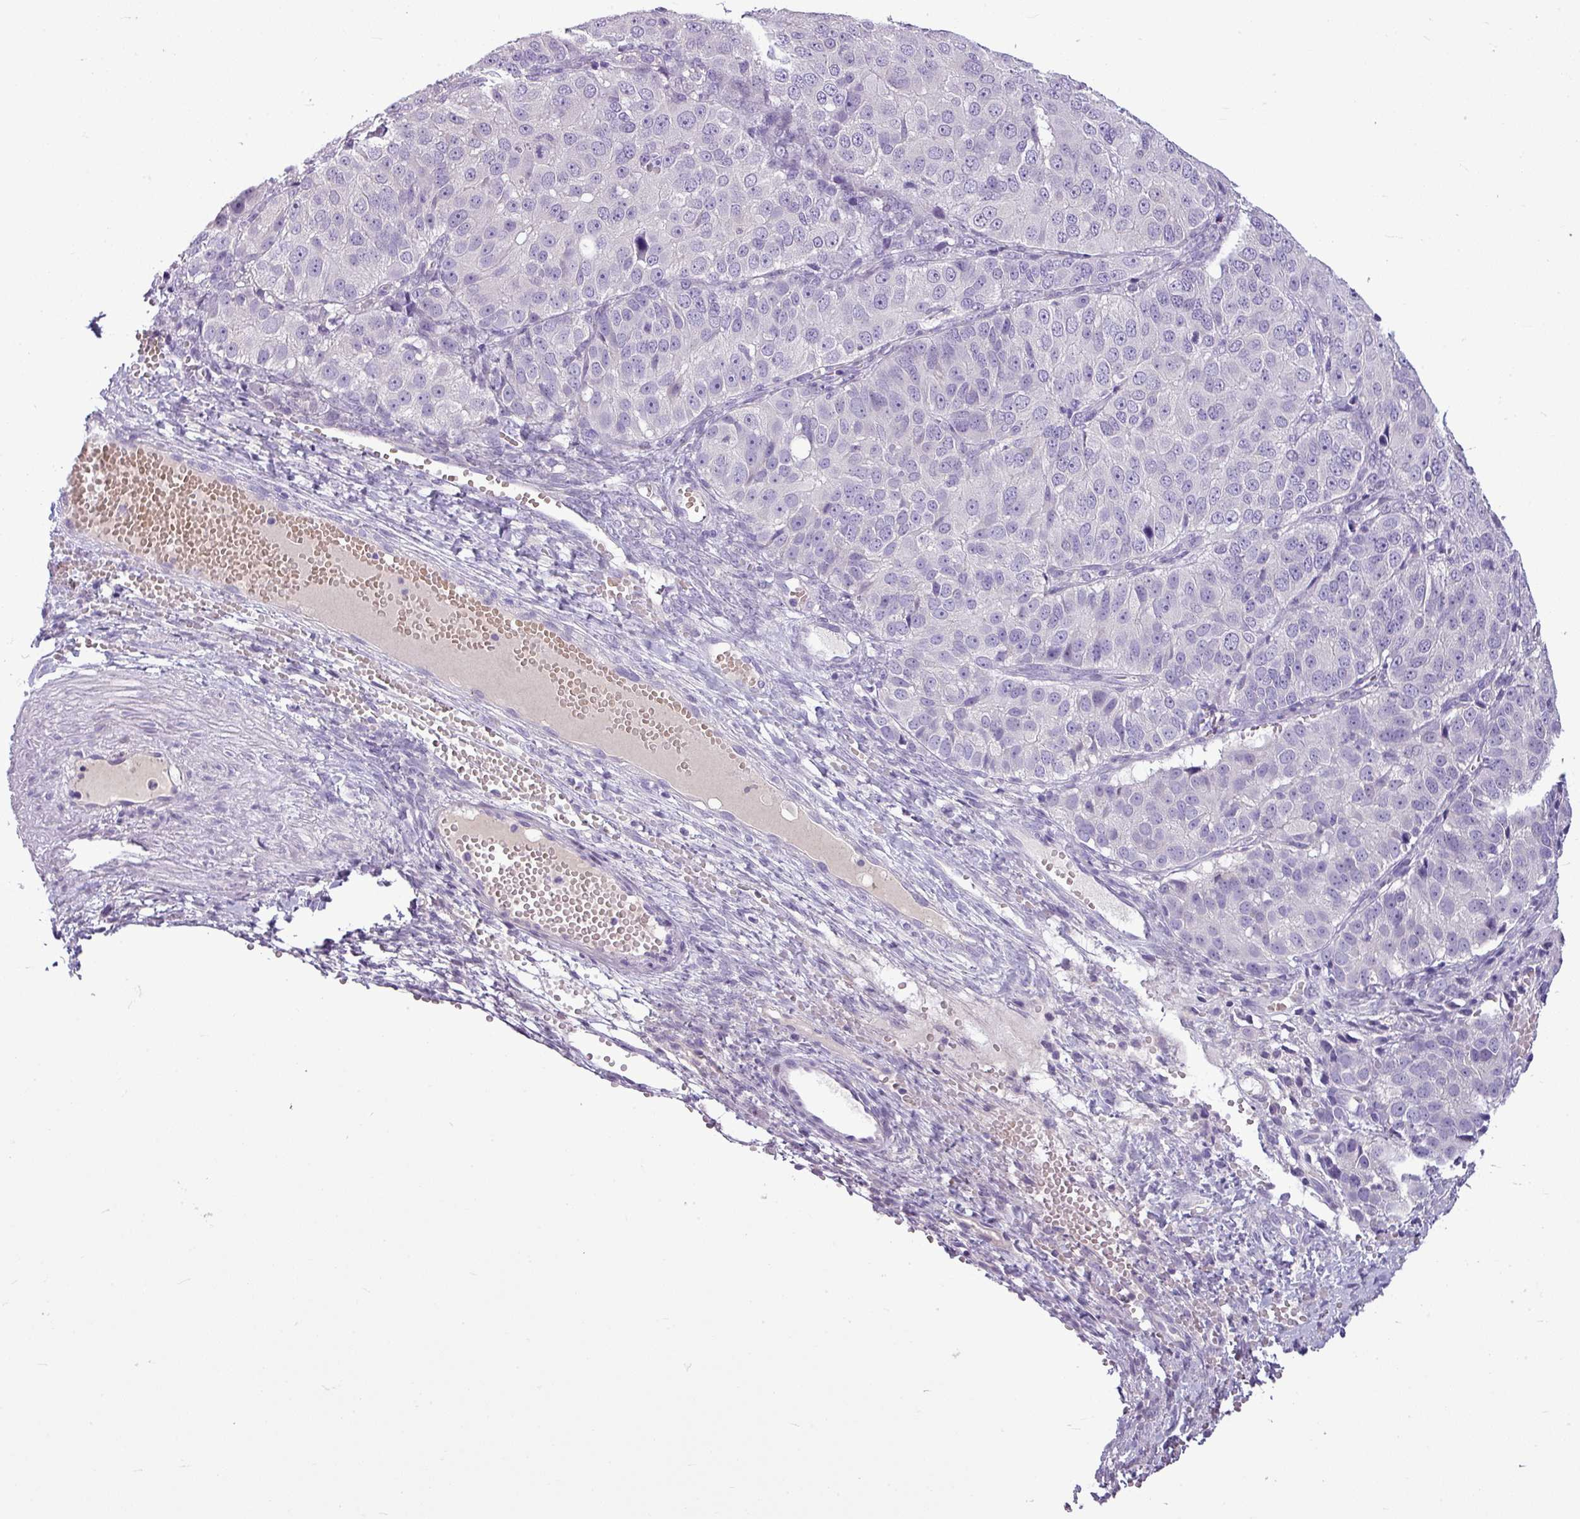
{"staining": {"intensity": "negative", "quantity": "none", "location": "none"}, "tissue": "ovarian cancer", "cell_type": "Tumor cells", "image_type": "cancer", "snomed": [{"axis": "morphology", "description": "Carcinoma, endometroid"}, {"axis": "topography", "description": "Ovary"}], "caption": "This is an IHC photomicrograph of human endometroid carcinoma (ovarian). There is no positivity in tumor cells.", "gene": "IL17A", "patient": {"sex": "female", "age": 51}}